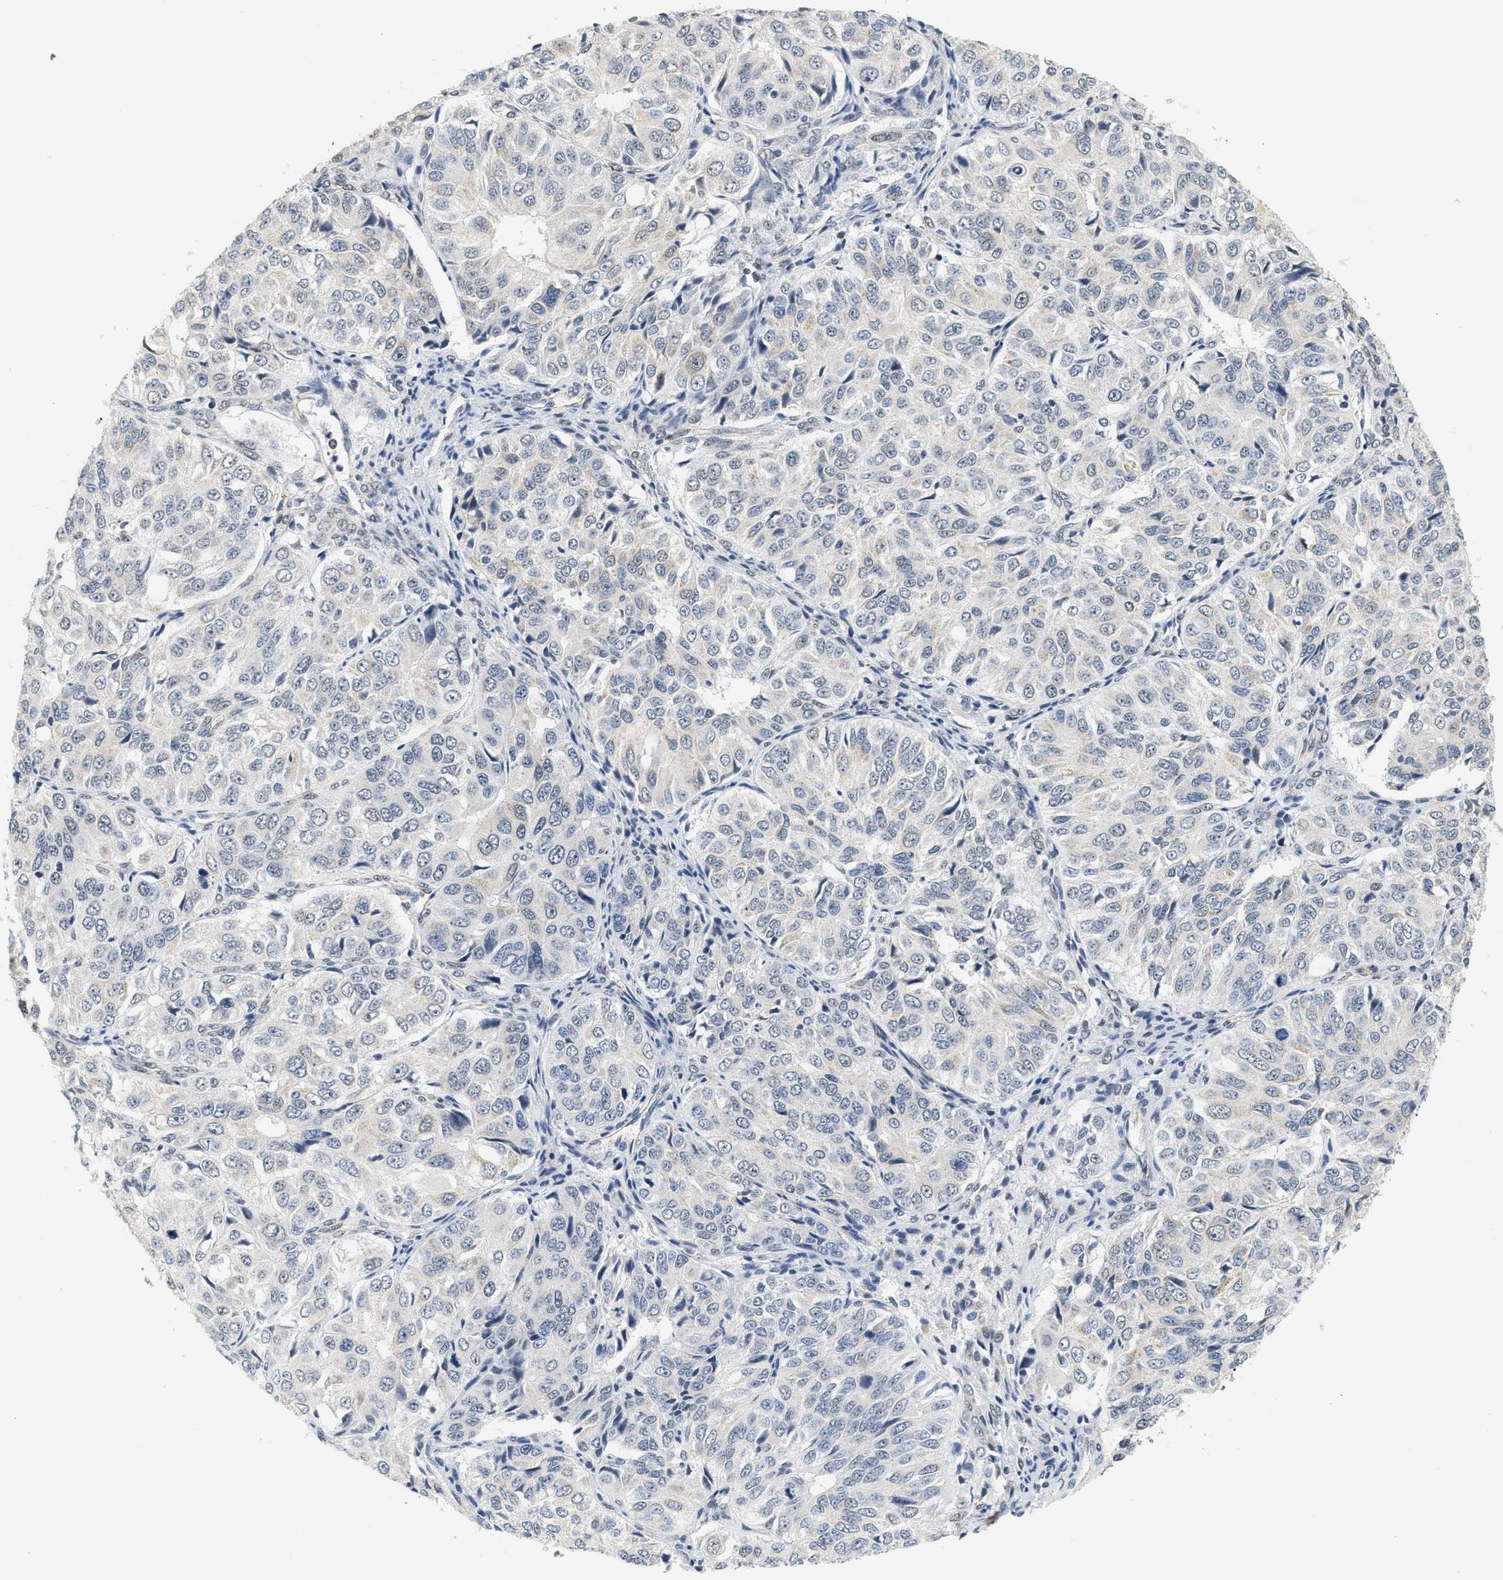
{"staining": {"intensity": "negative", "quantity": "none", "location": "none"}, "tissue": "ovarian cancer", "cell_type": "Tumor cells", "image_type": "cancer", "snomed": [{"axis": "morphology", "description": "Carcinoma, endometroid"}, {"axis": "topography", "description": "Ovary"}], "caption": "The histopathology image shows no significant positivity in tumor cells of ovarian cancer (endometroid carcinoma).", "gene": "GIGYF1", "patient": {"sex": "female", "age": 51}}